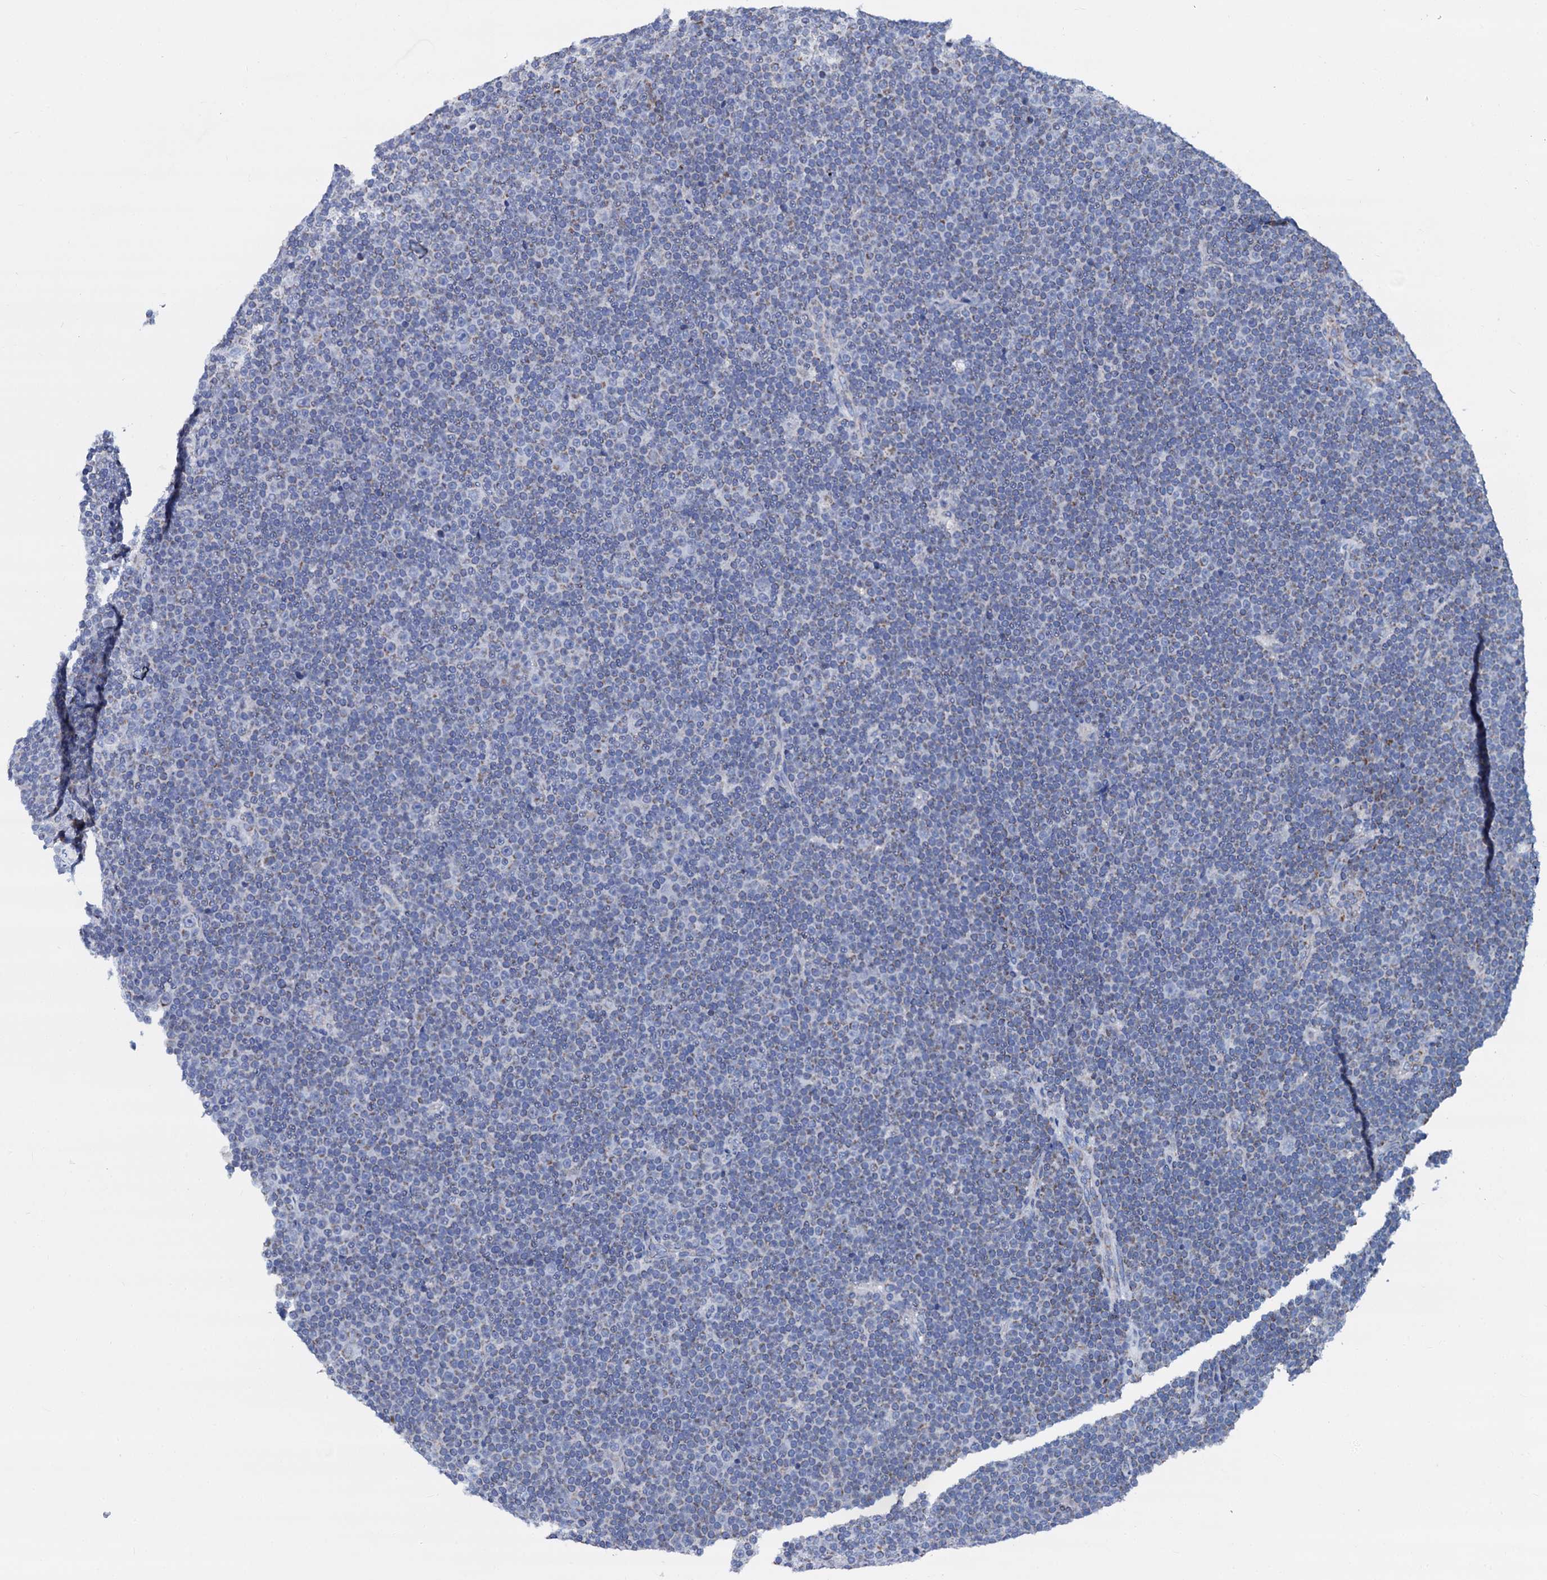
{"staining": {"intensity": "negative", "quantity": "none", "location": "none"}, "tissue": "lymphoma", "cell_type": "Tumor cells", "image_type": "cancer", "snomed": [{"axis": "morphology", "description": "Malignant lymphoma, non-Hodgkin's type, Low grade"}, {"axis": "topography", "description": "Lymph node"}], "caption": "Human lymphoma stained for a protein using IHC demonstrates no expression in tumor cells.", "gene": "SLC37A4", "patient": {"sex": "female", "age": 67}}